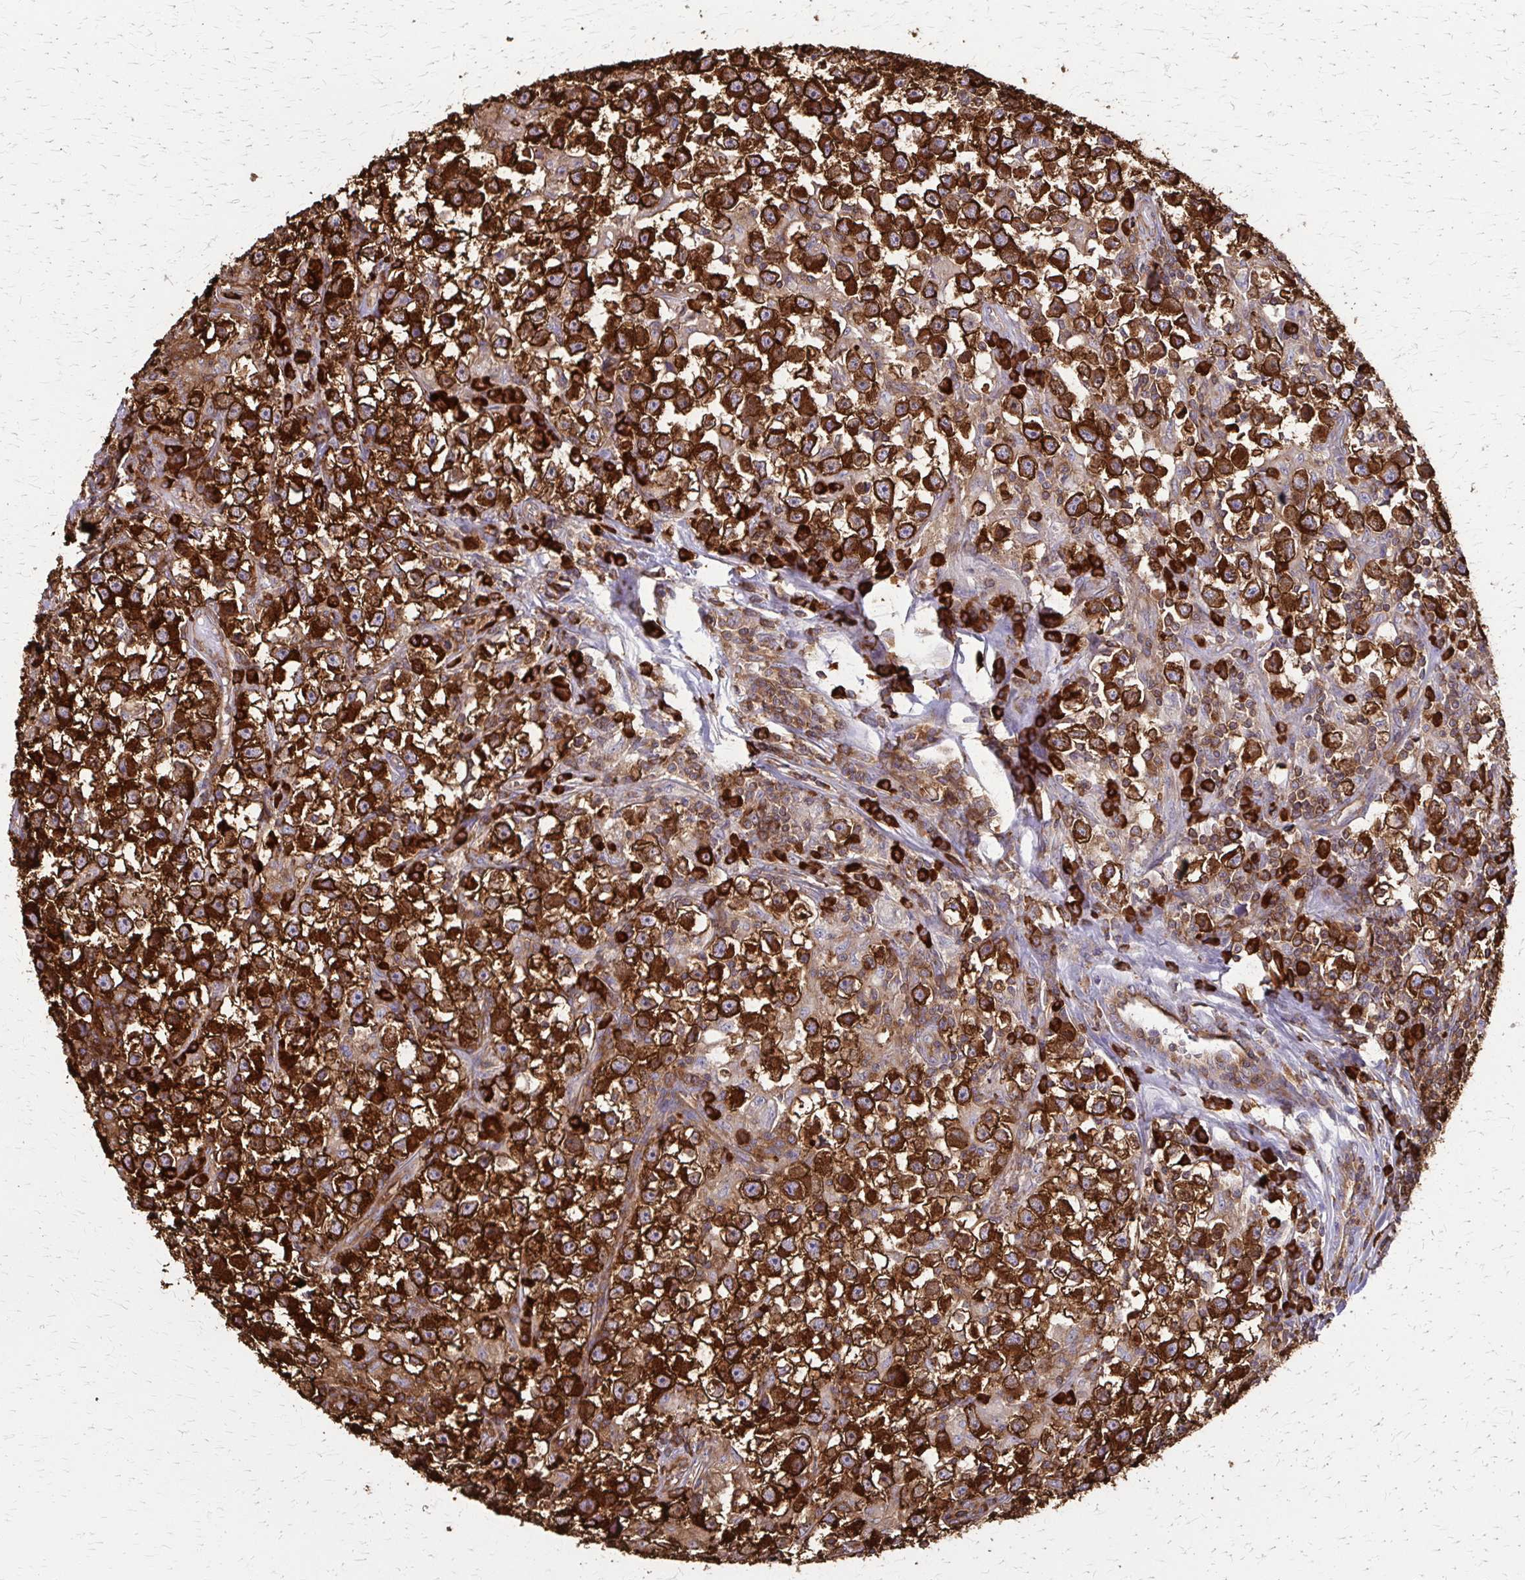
{"staining": {"intensity": "strong", "quantity": ">75%", "location": "cytoplasmic/membranous"}, "tissue": "testis cancer", "cell_type": "Tumor cells", "image_type": "cancer", "snomed": [{"axis": "morphology", "description": "Seminoma, NOS"}, {"axis": "topography", "description": "Testis"}], "caption": "Testis cancer (seminoma) stained with a brown dye reveals strong cytoplasmic/membranous positive staining in about >75% of tumor cells.", "gene": "EEF2", "patient": {"sex": "male", "age": 33}}